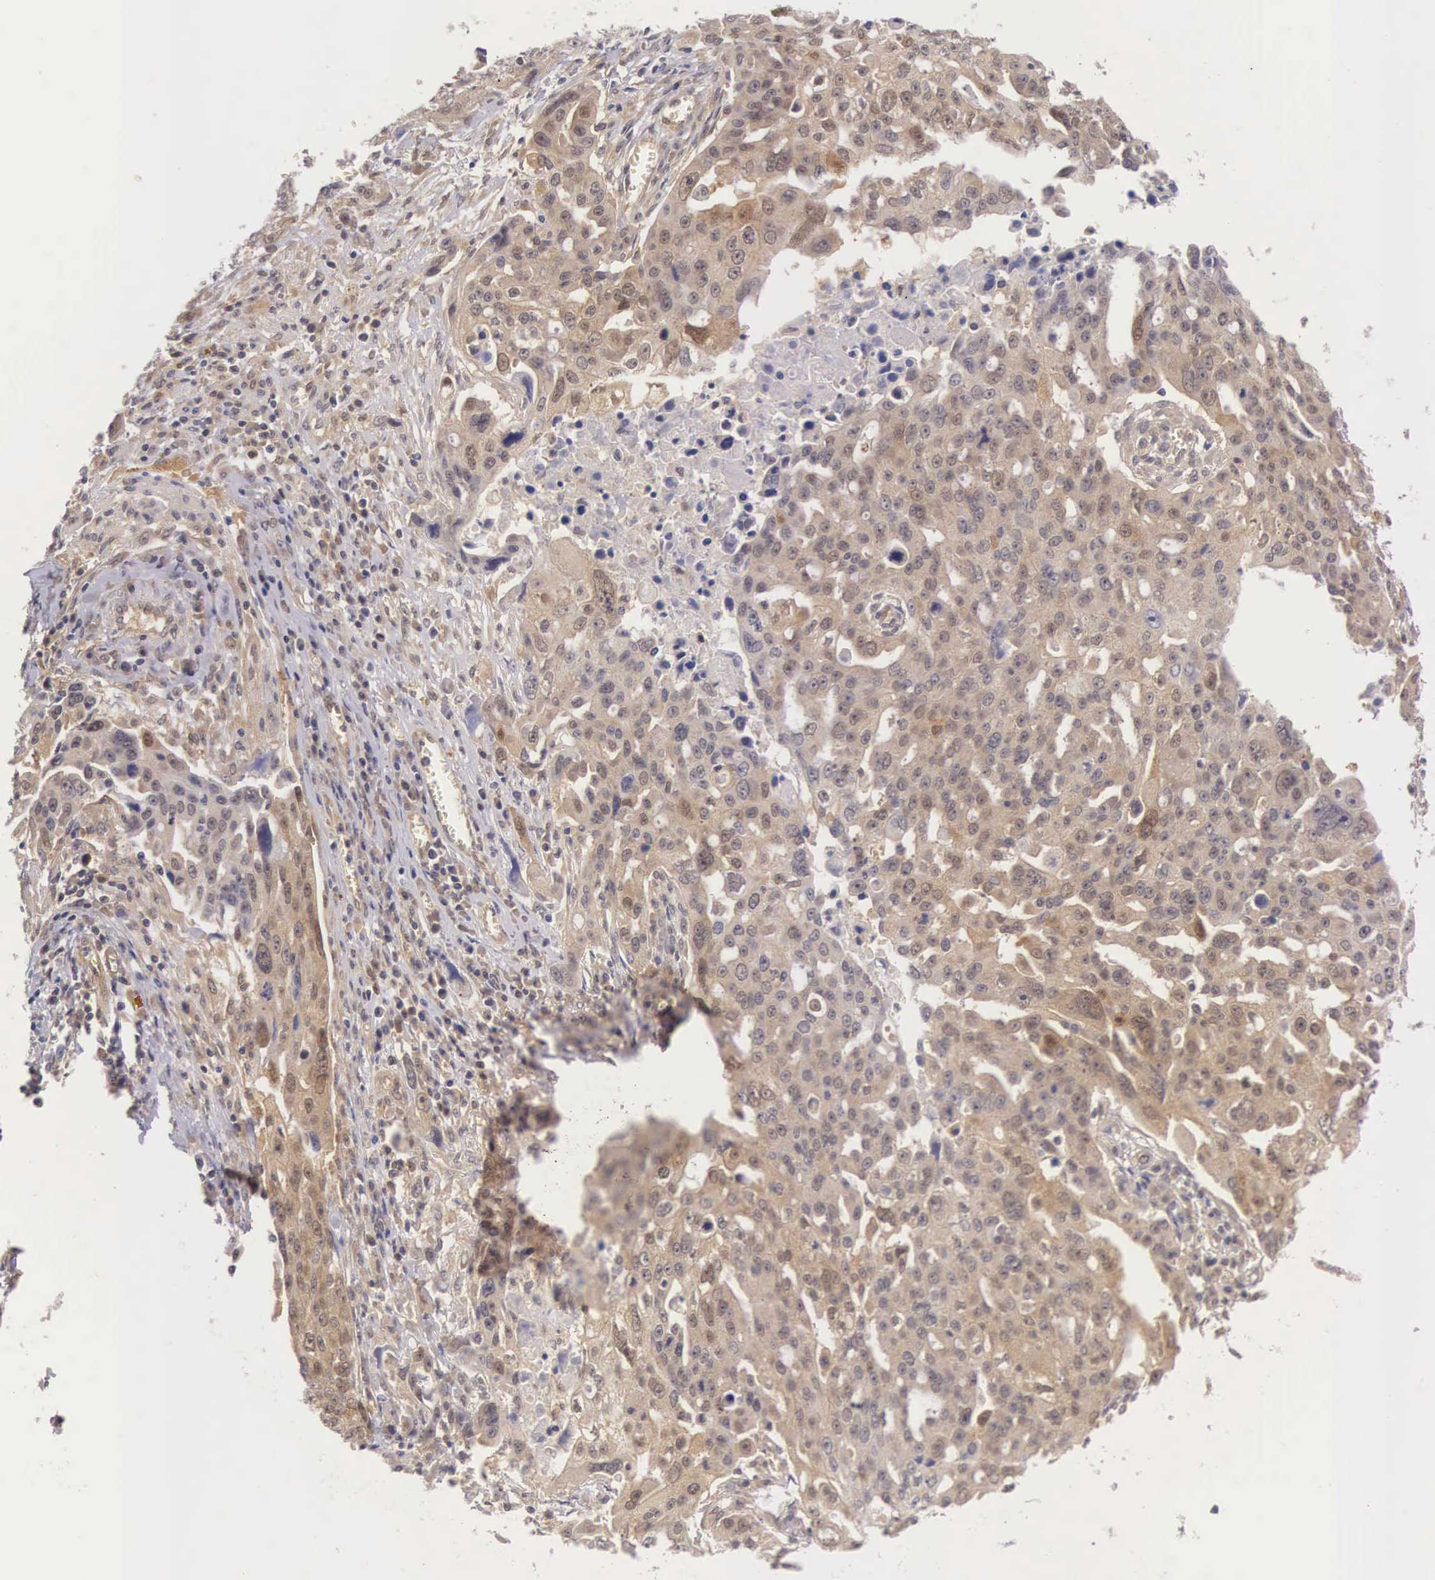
{"staining": {"intensity": "moderate", "quantity": ">75%", "location": "cytoplasmic/membranous"}, "tissue": "ovarian cancer", "cell_type": "Tumor cells", "image_type": "cancer", "snomed": [{"axis": "morphology", "description": "Carcinoma, endometroid"}, {"axis": "topography", "description": "Ovary"}], "caption": "DAB immunohistochemical staining of ovarian endometroid carcinoma reveals moderate cytoplasmic/membranous protein expression in about >75% of tumor cells.", "gene": "IGBP1", "patient": {"sex": "female", "age": 75}}